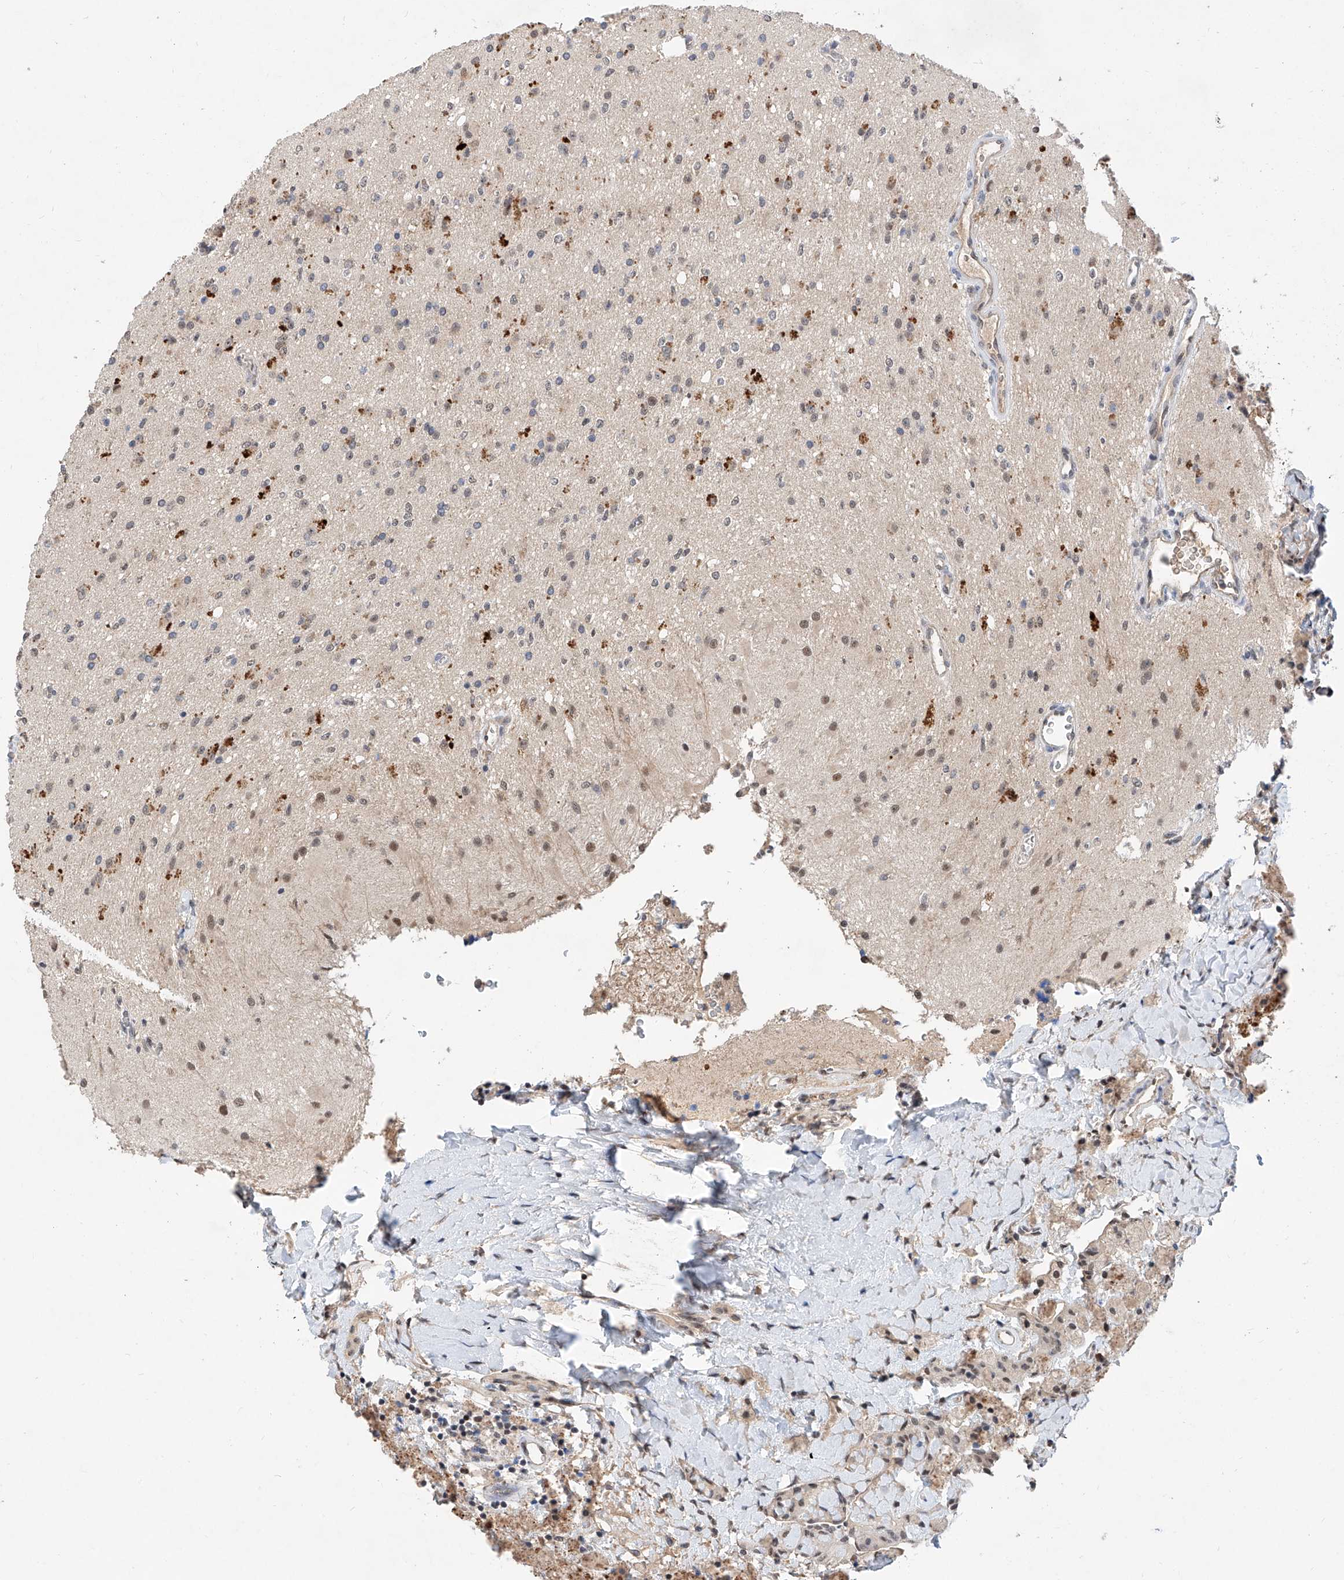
{"staining": {"intensity": "weak", "quantity": "<25%", "location": "nuclear"}, "tissue": "glioma", "cell_type": "Tumor cells", "image_type": "cancer", "snomed": [{"axis": "morphology", "description": "Glioma, malignant, High grade"}, {"axis": "topography", "description": "Brain"}], "caption": "The photomicrograph reveals no staining of tumor cells in malignant glioma (high-grade).", "gene": "CARMIL3", "patient": {"sex": "male", "age": 34}}